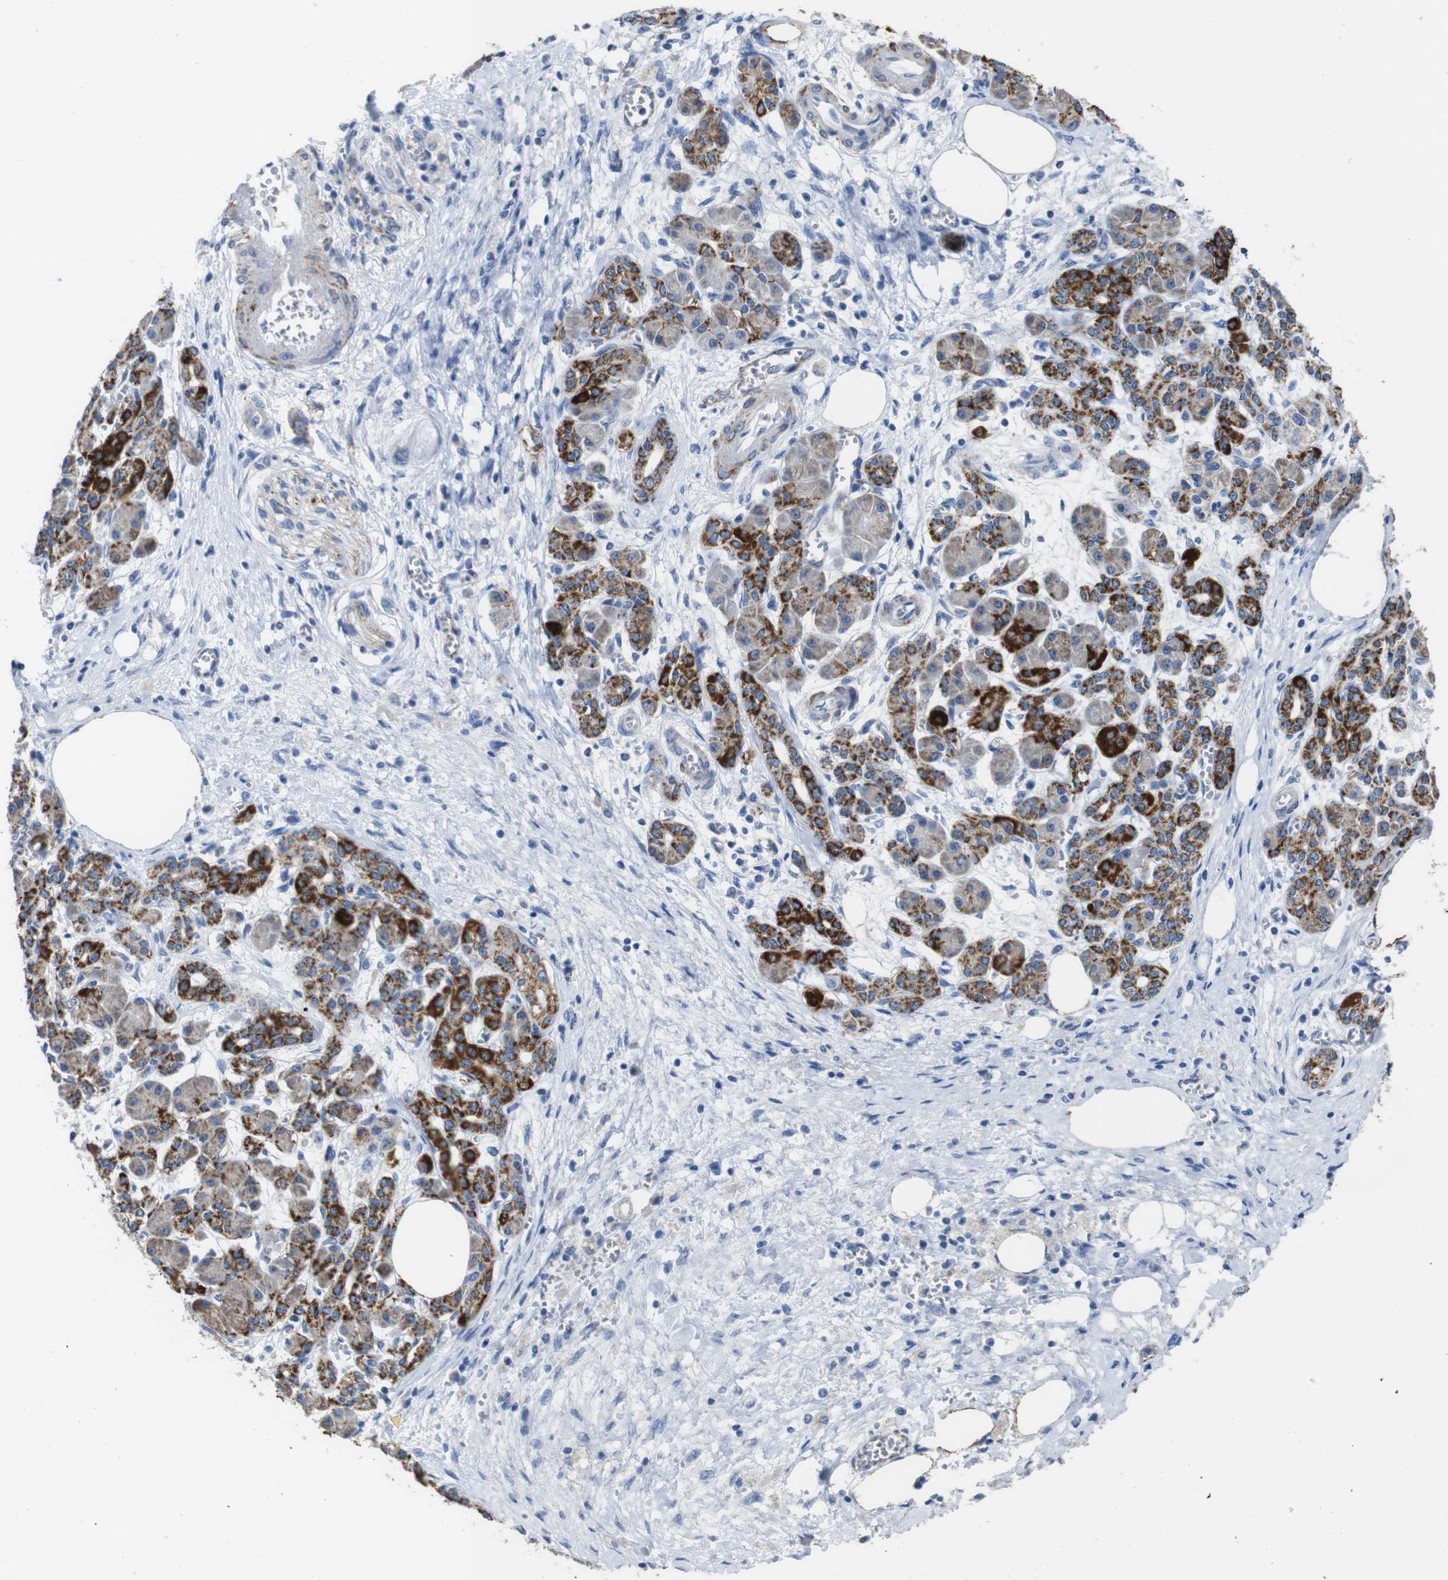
{"staining": {"intensity": "strong", "quantity": "25%-75%", "location": "cytoplasmic/membranous"}, "tissue": "pancreatic cancer", "cell_type": "Tumor cells", "image_type": "cancer", "snomed": [{"axis": "morphology", "description": "Adenocarcinoma, NOS"}, {"axis": "topography", "description": "Pancreas"}], "caption": "Immunohistochemical staining of human adenocarcinoma (pancreatic) shows high levels of strong cytoplasmic/membranous protein staining in about 25%-75% of tumor cells.", "gene": "MAOA", "patient": {"sex": "female", "age": 70}}